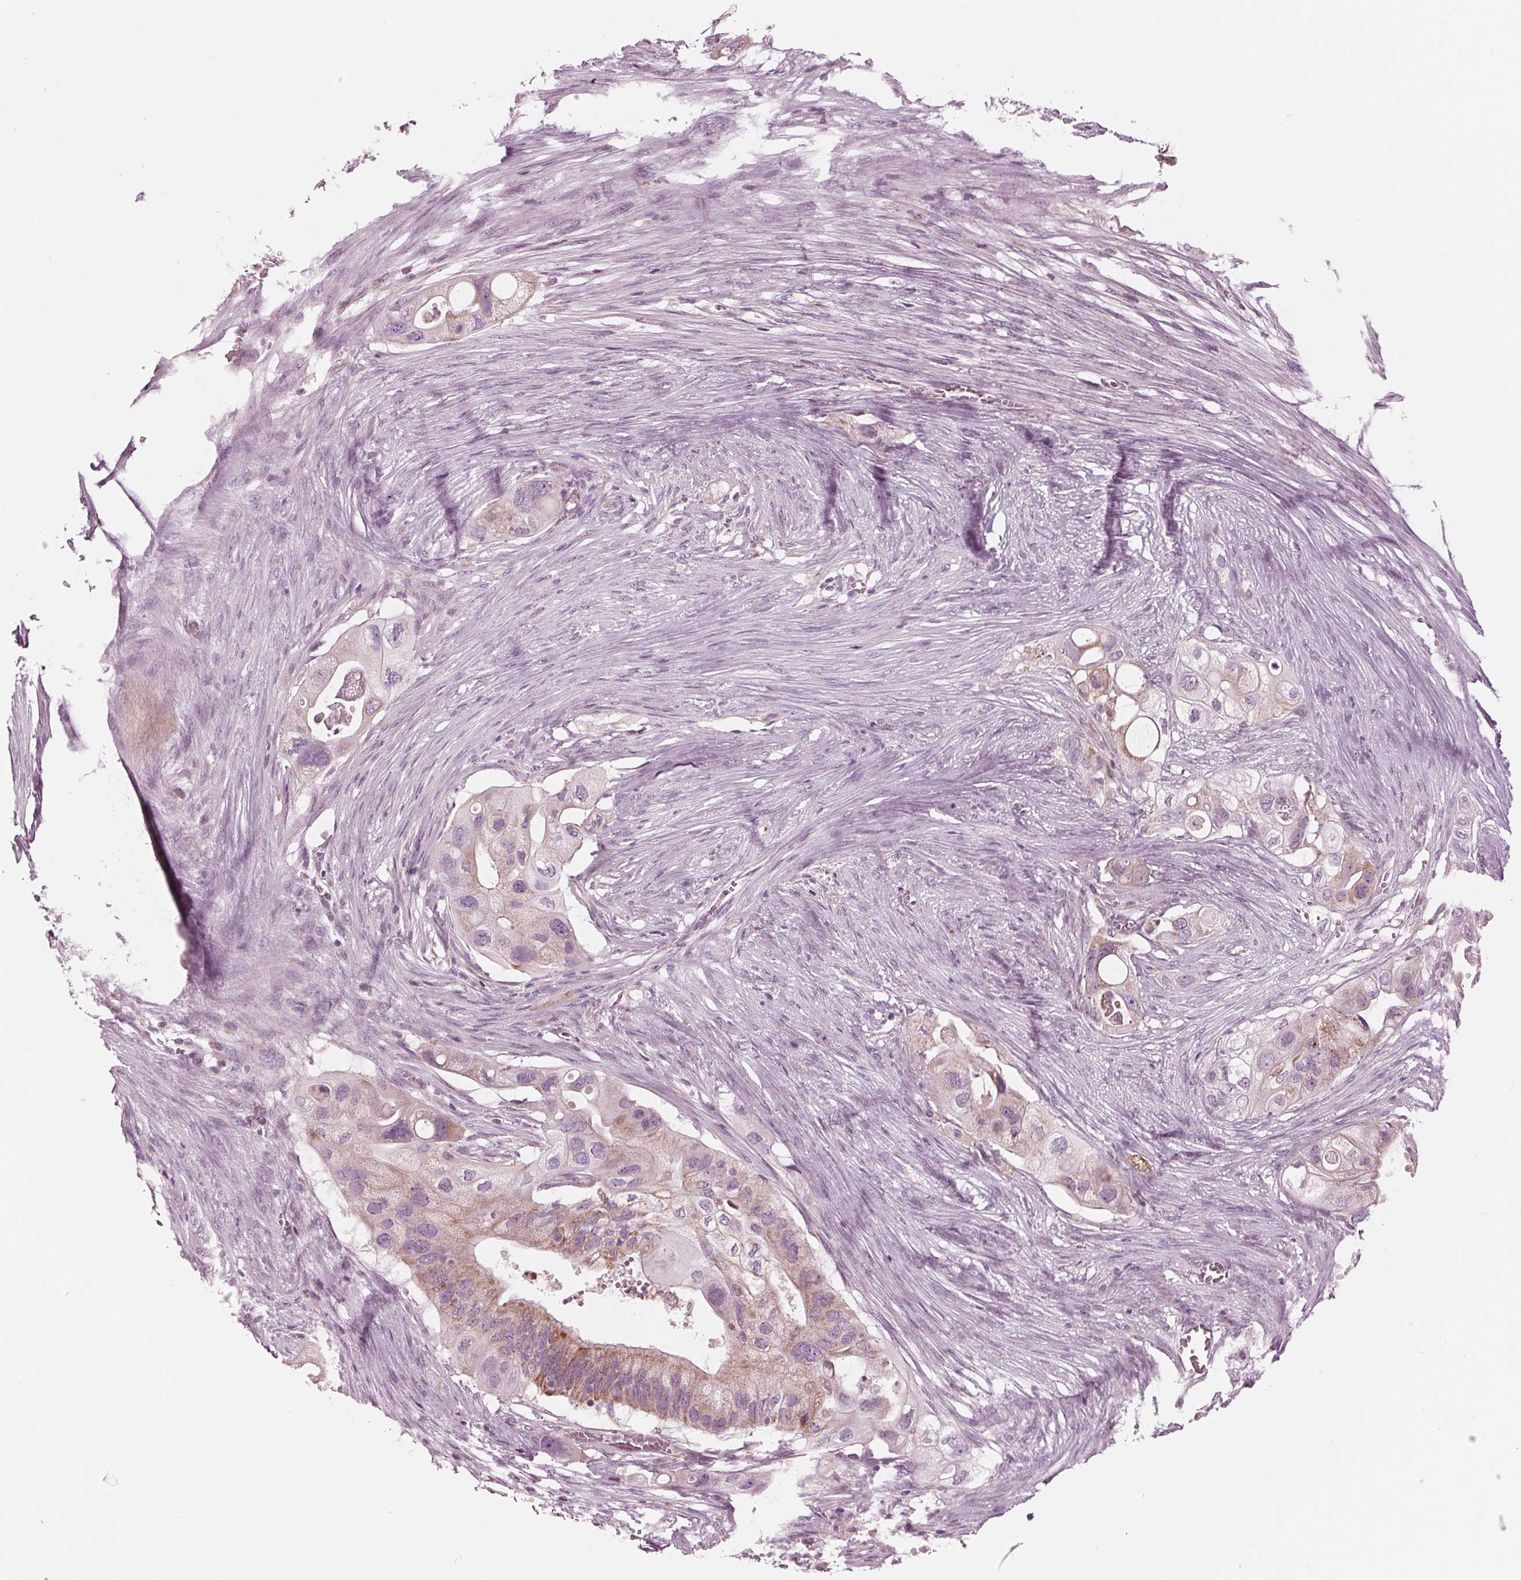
{"staining": {"intensity": "moderate", "quantity": "<25%", "location": "cytoplasmic/membranous"}, "tissue": "pancreatic cancer", "cell_type": "Tumor cells", "image_type": "cancer", "snomed": [{"axis": "morphology", "description": "Adenocarcinoma, NOS"}, {"axis": "topography", "description": "Pancreas"}], "caption": "Brown immunohistochemical staining in pancreatic cancer (adenocarcinoma) demonstrates moderate cytoplasmic/membranous positivity in about <25% of tumor cells.", "gene": "CLN6", "patient": {"sex": "female", "age": 72}}